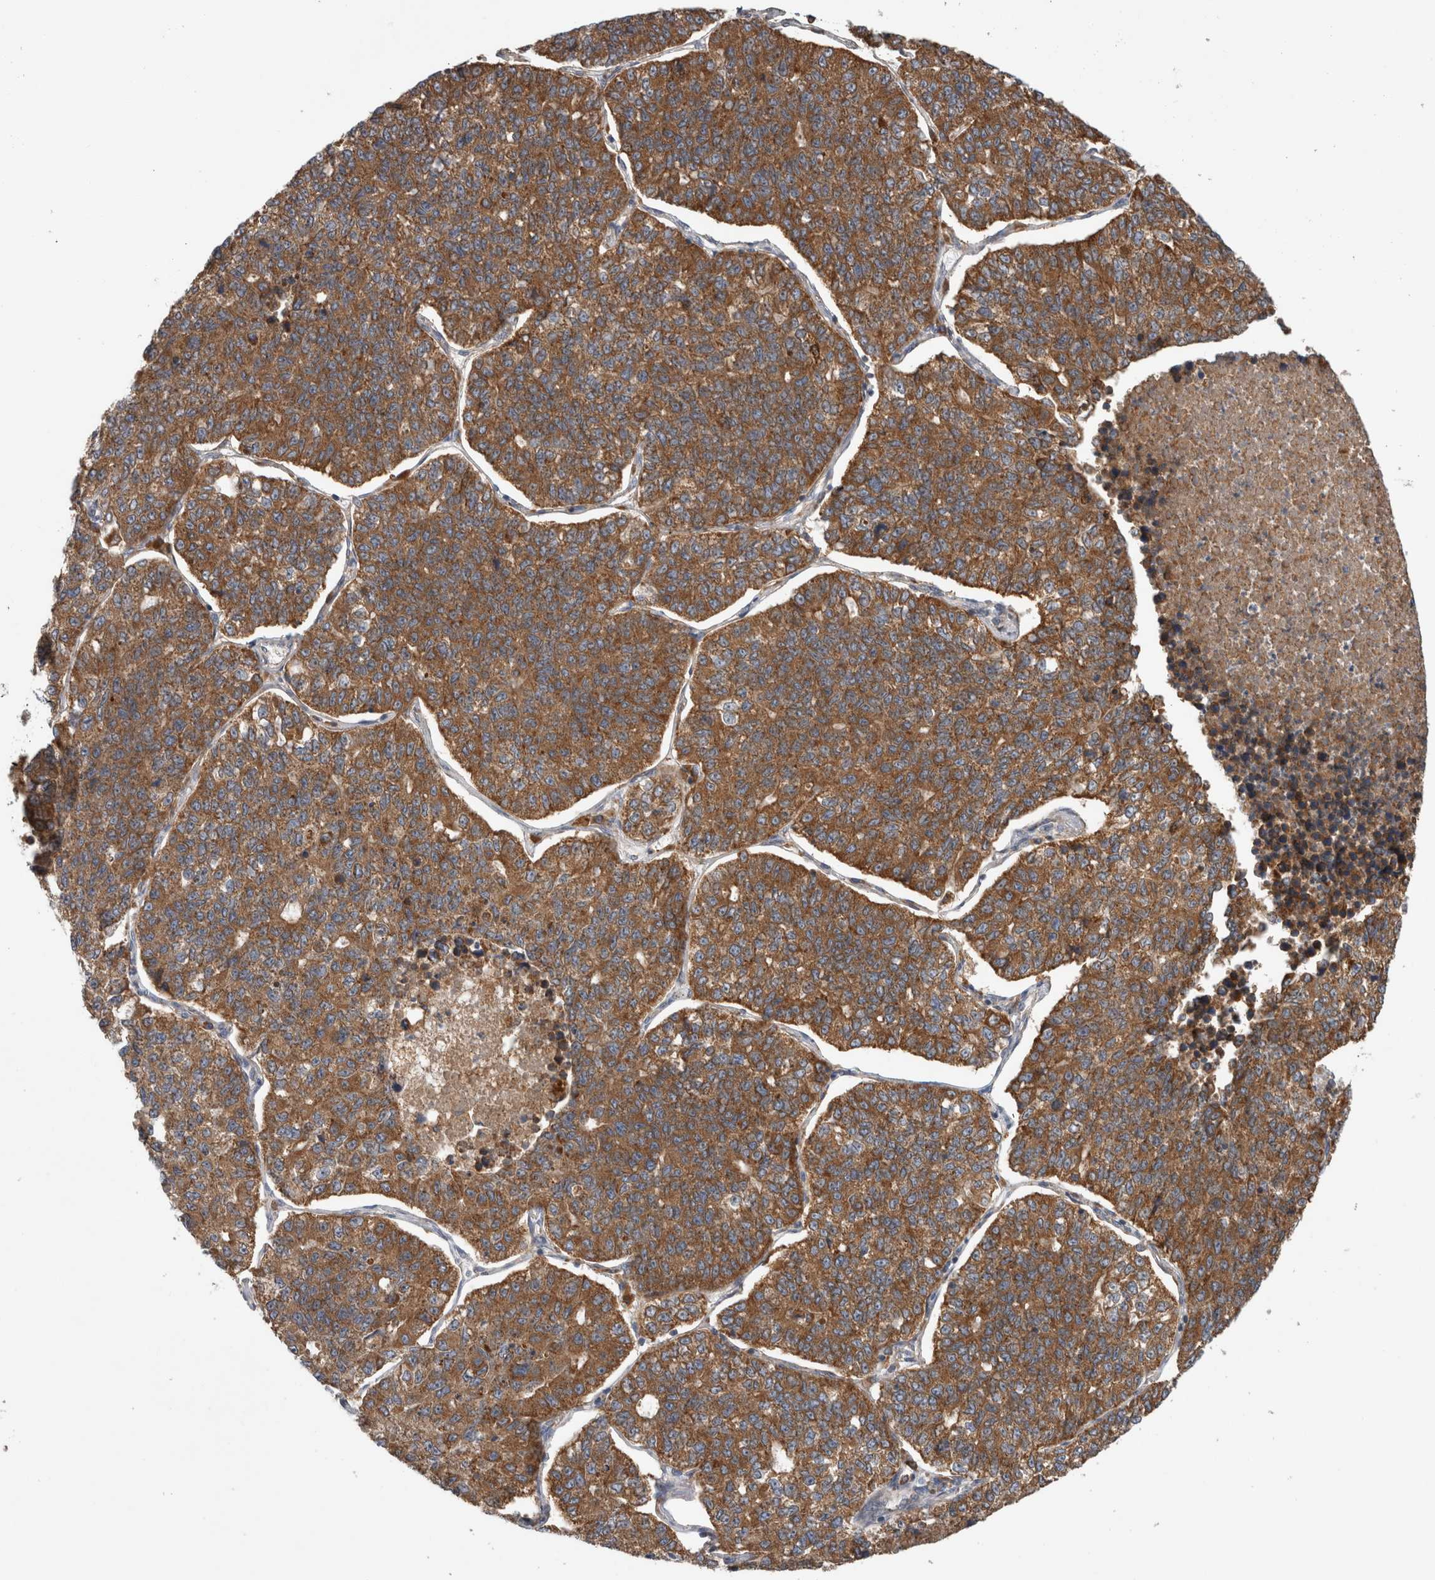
{"staining": {"intensity": "moderate", "quantity": ">75%", "location": "cytoplasmic/membranous"}, "tissue": "lung cancer", "cell_type": "Tumor cells", "image_type": "cancer", "snomed": [{"axis": "morphology", "description": "Adenocarcinoma, NOS"}, {"axis": "topography", "description": "Lung"}], "caption": "Adenocarcinoma (lung) stained for a protein (brown) displays moderate cytoplasmic/membranous positive expression in about >75% of tumor cells.", "gene": "ADGRL3", "patient": {"sex": "male", "age": 49}}